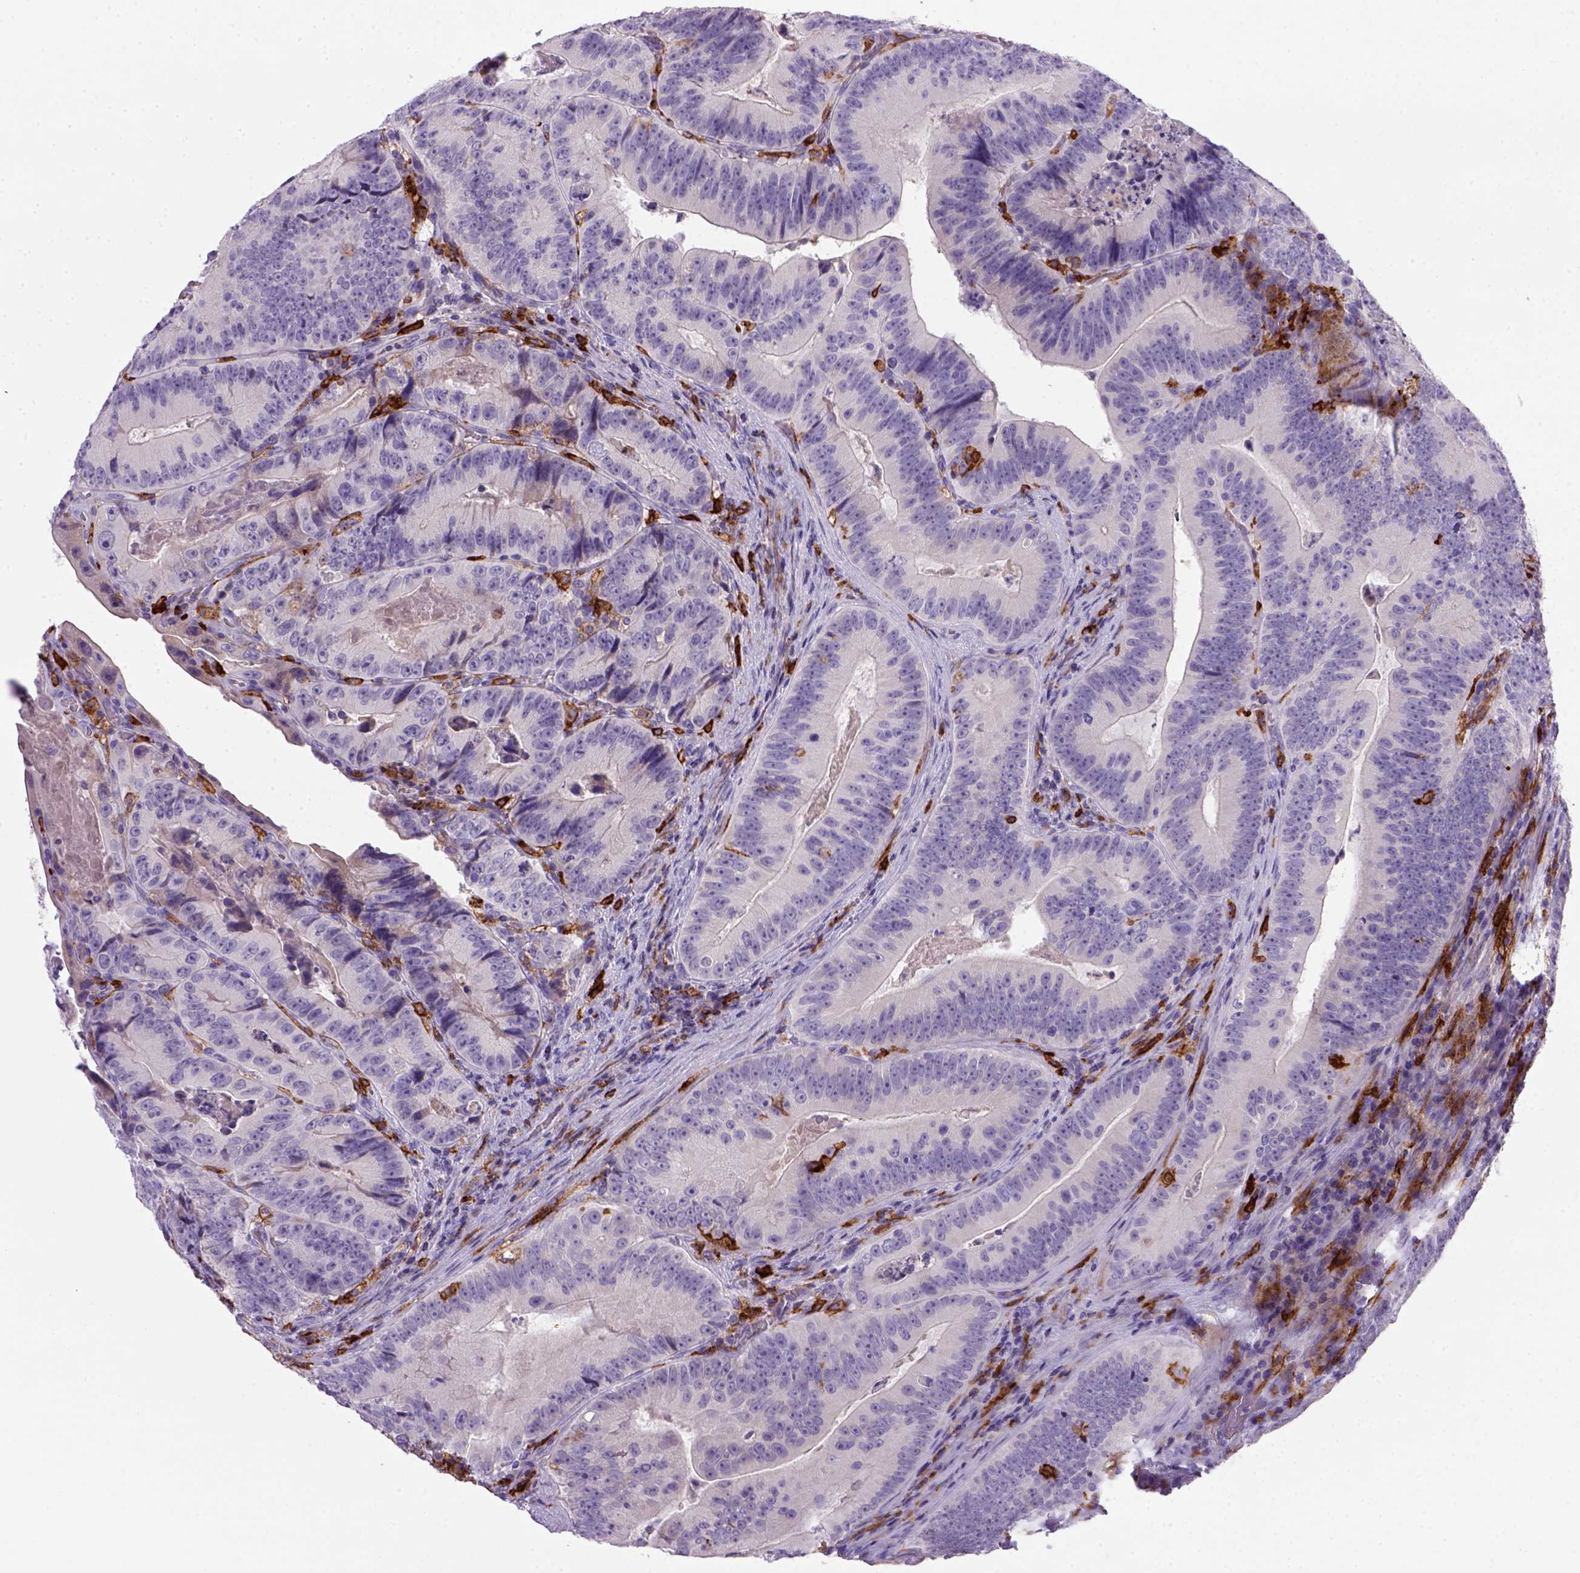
{"staining": {"intensity": "negative", "quantity": "none", "location": "none"}, "tissue": "colorectal cancer", "cell_type": "Tumor cells", "image_type": "cancer", "snomed": [{"axis": "morphology", "description": "Adenocarcinoma, NOS"}, {"axis": "topography", "description": "Colon"}], "caption": "An immunohistochemistry (IHC) image of colorectal cancer is shown. There is no staining in tumor cells of colorectal cancer.", "gene": "CD14", "patient": {"sex": "female", "age": 86}}